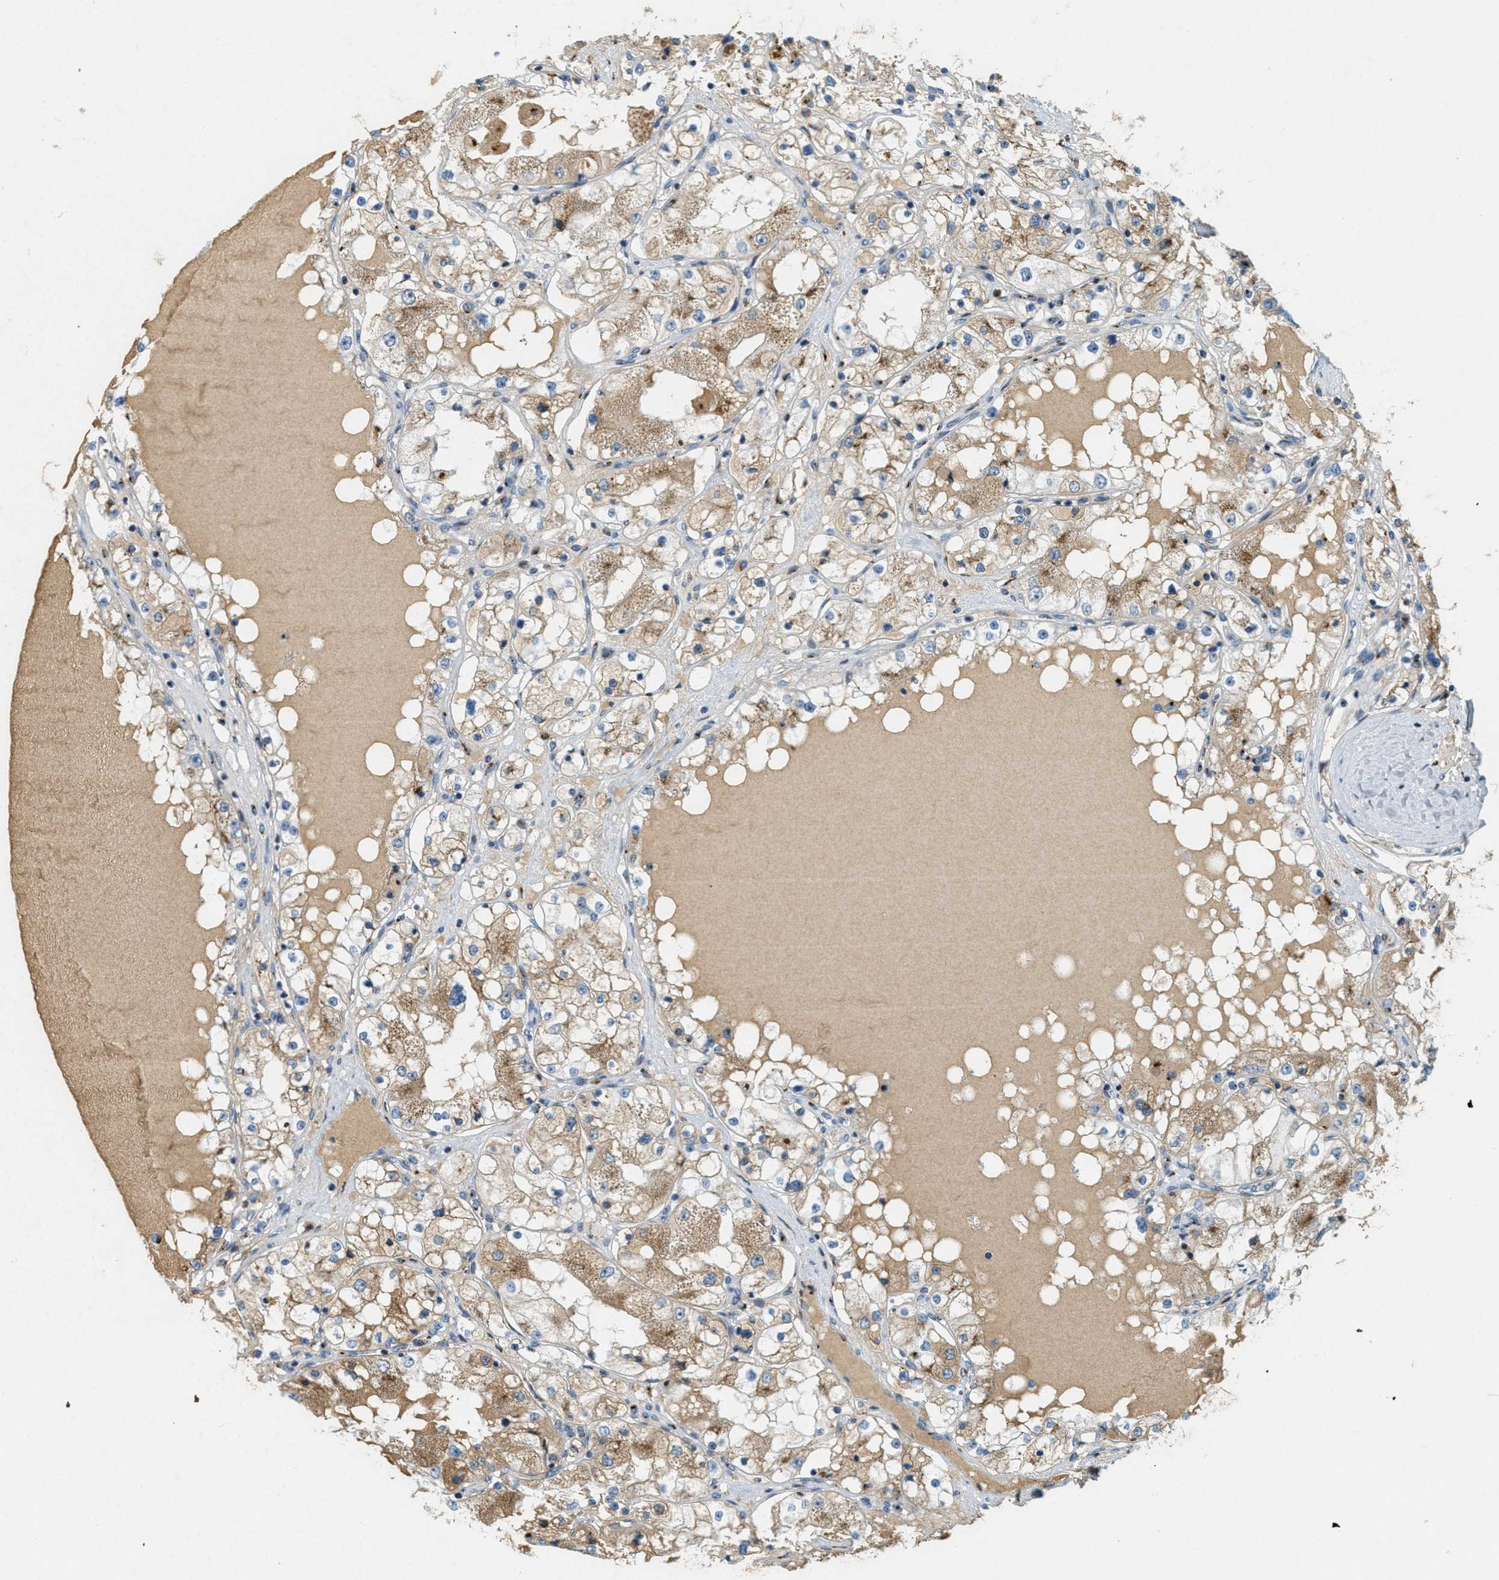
{"staining": {"intensity": "moderate", "quantity": "25%-75%", "location": "cytoplasmic/membranous"}, "tissue": "renal cancer", "cell_type": "Tumor cells", "image_type": "cancer", "snomed": [{"axis": "morphology", "description": "Adenocarcinoma, NOS"}, {"axis": "topography", "description": "Kidney"}], "caption": "Protein staining by IHC exhibits moderate cytoplasmic/membranous staining in approximately 25%-75% of tumor cells in renal cancer (adenocarcinoma).", "gene": "ENTPD4", "patient": {"sex": "male", "age": 68}}